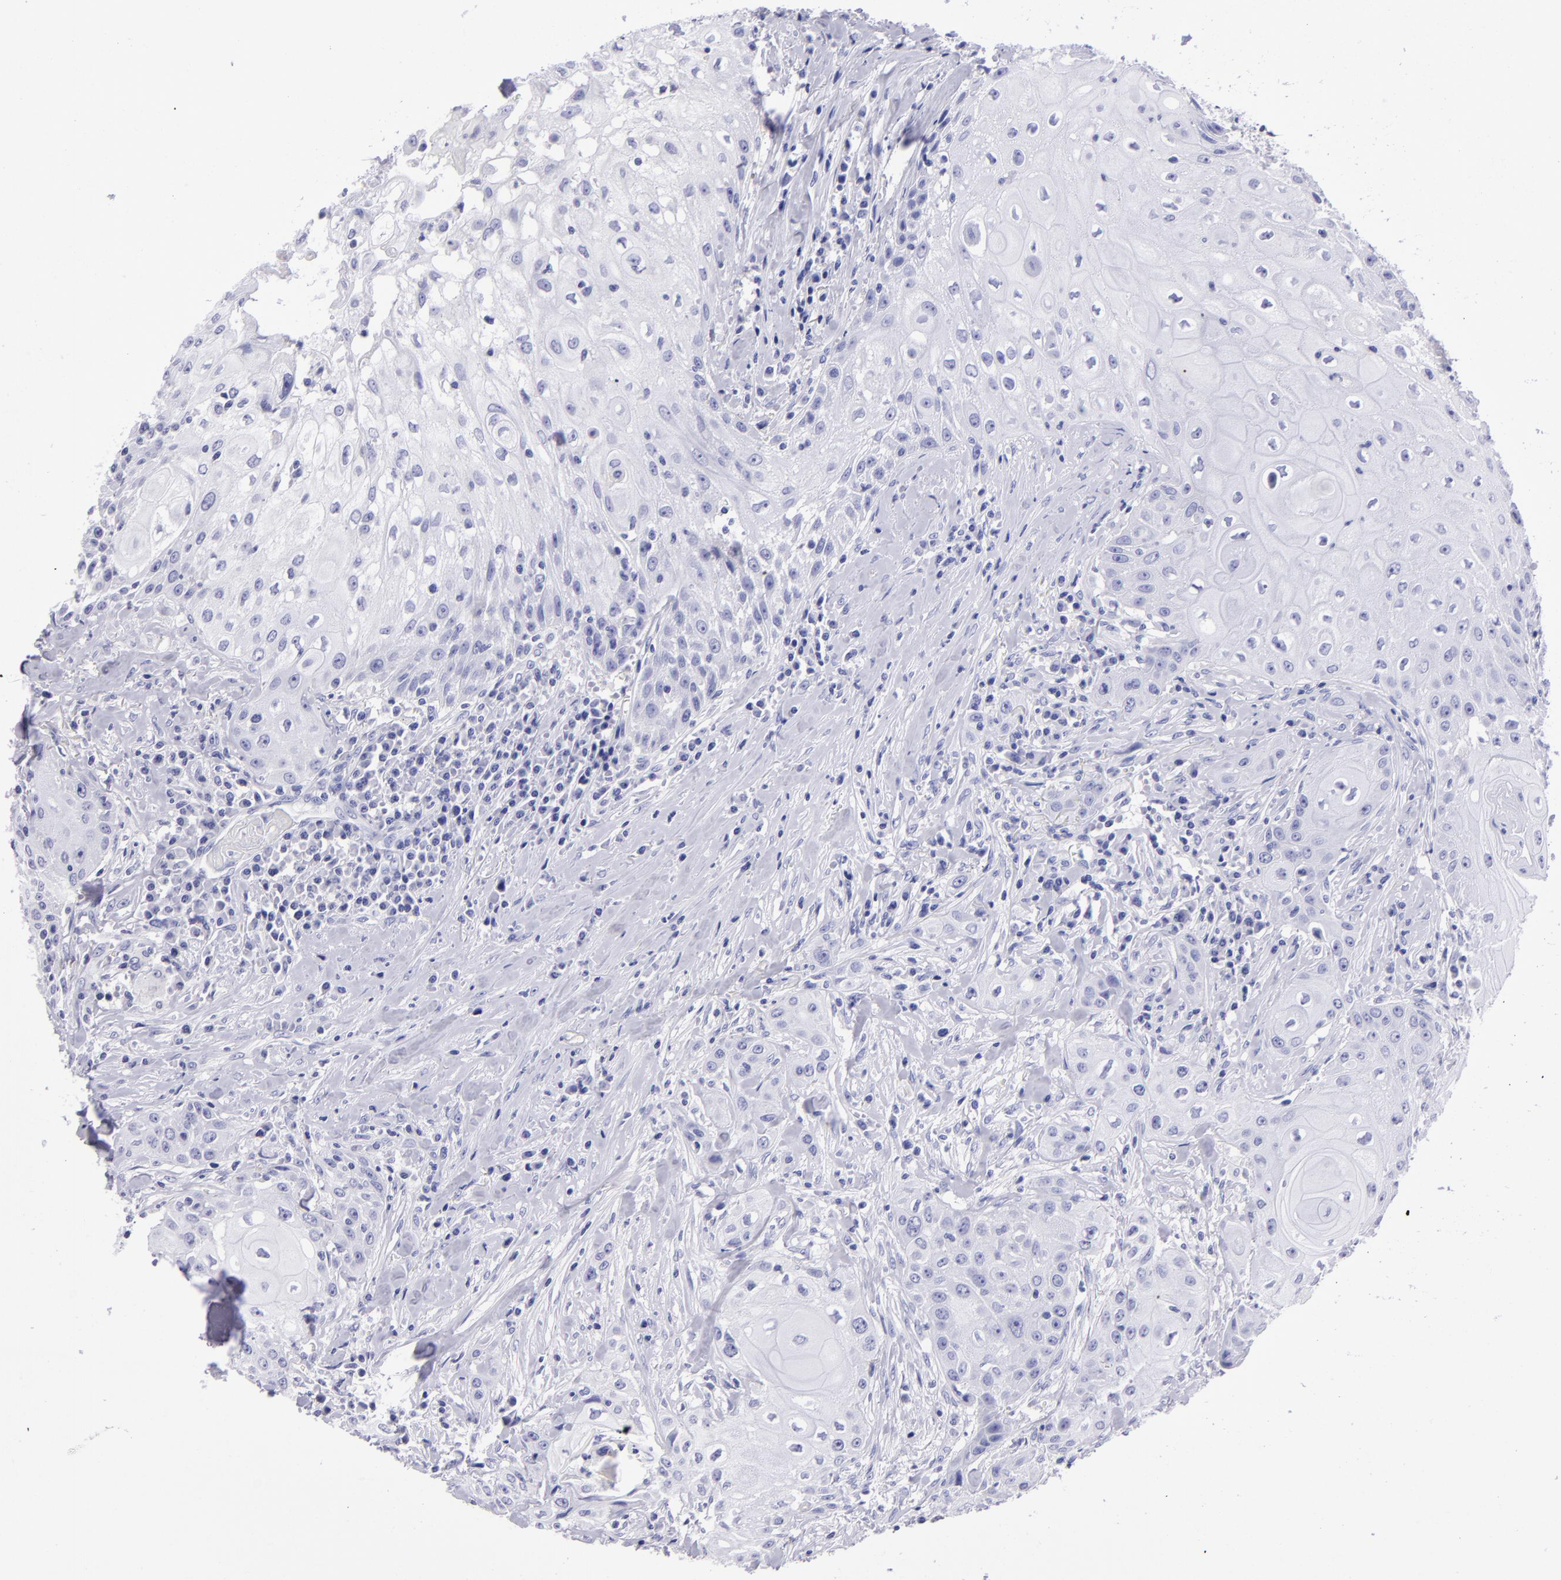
{"staining": {"intensity": "negative", "quantity": "none", "location": "none"}, "tissue": "head and neck cancer", "cell_type": "Tumor cells", "image_type": "cancer", "snomed": [{"axis": "morphology", "description": "Squamous cell carcinoma, NOS"}, {"axis": "topography", "description": "Oral tissue"}, {"axis": "topography", "description": "Head-Neck"}], "caption": "This is a photomicrograph of IHC staining of head and neck squamous cell carcinoma, which shows no staining in tumor cells.", "gene": "TYRP1", "patient": {"sex": "female", "age": 82}}